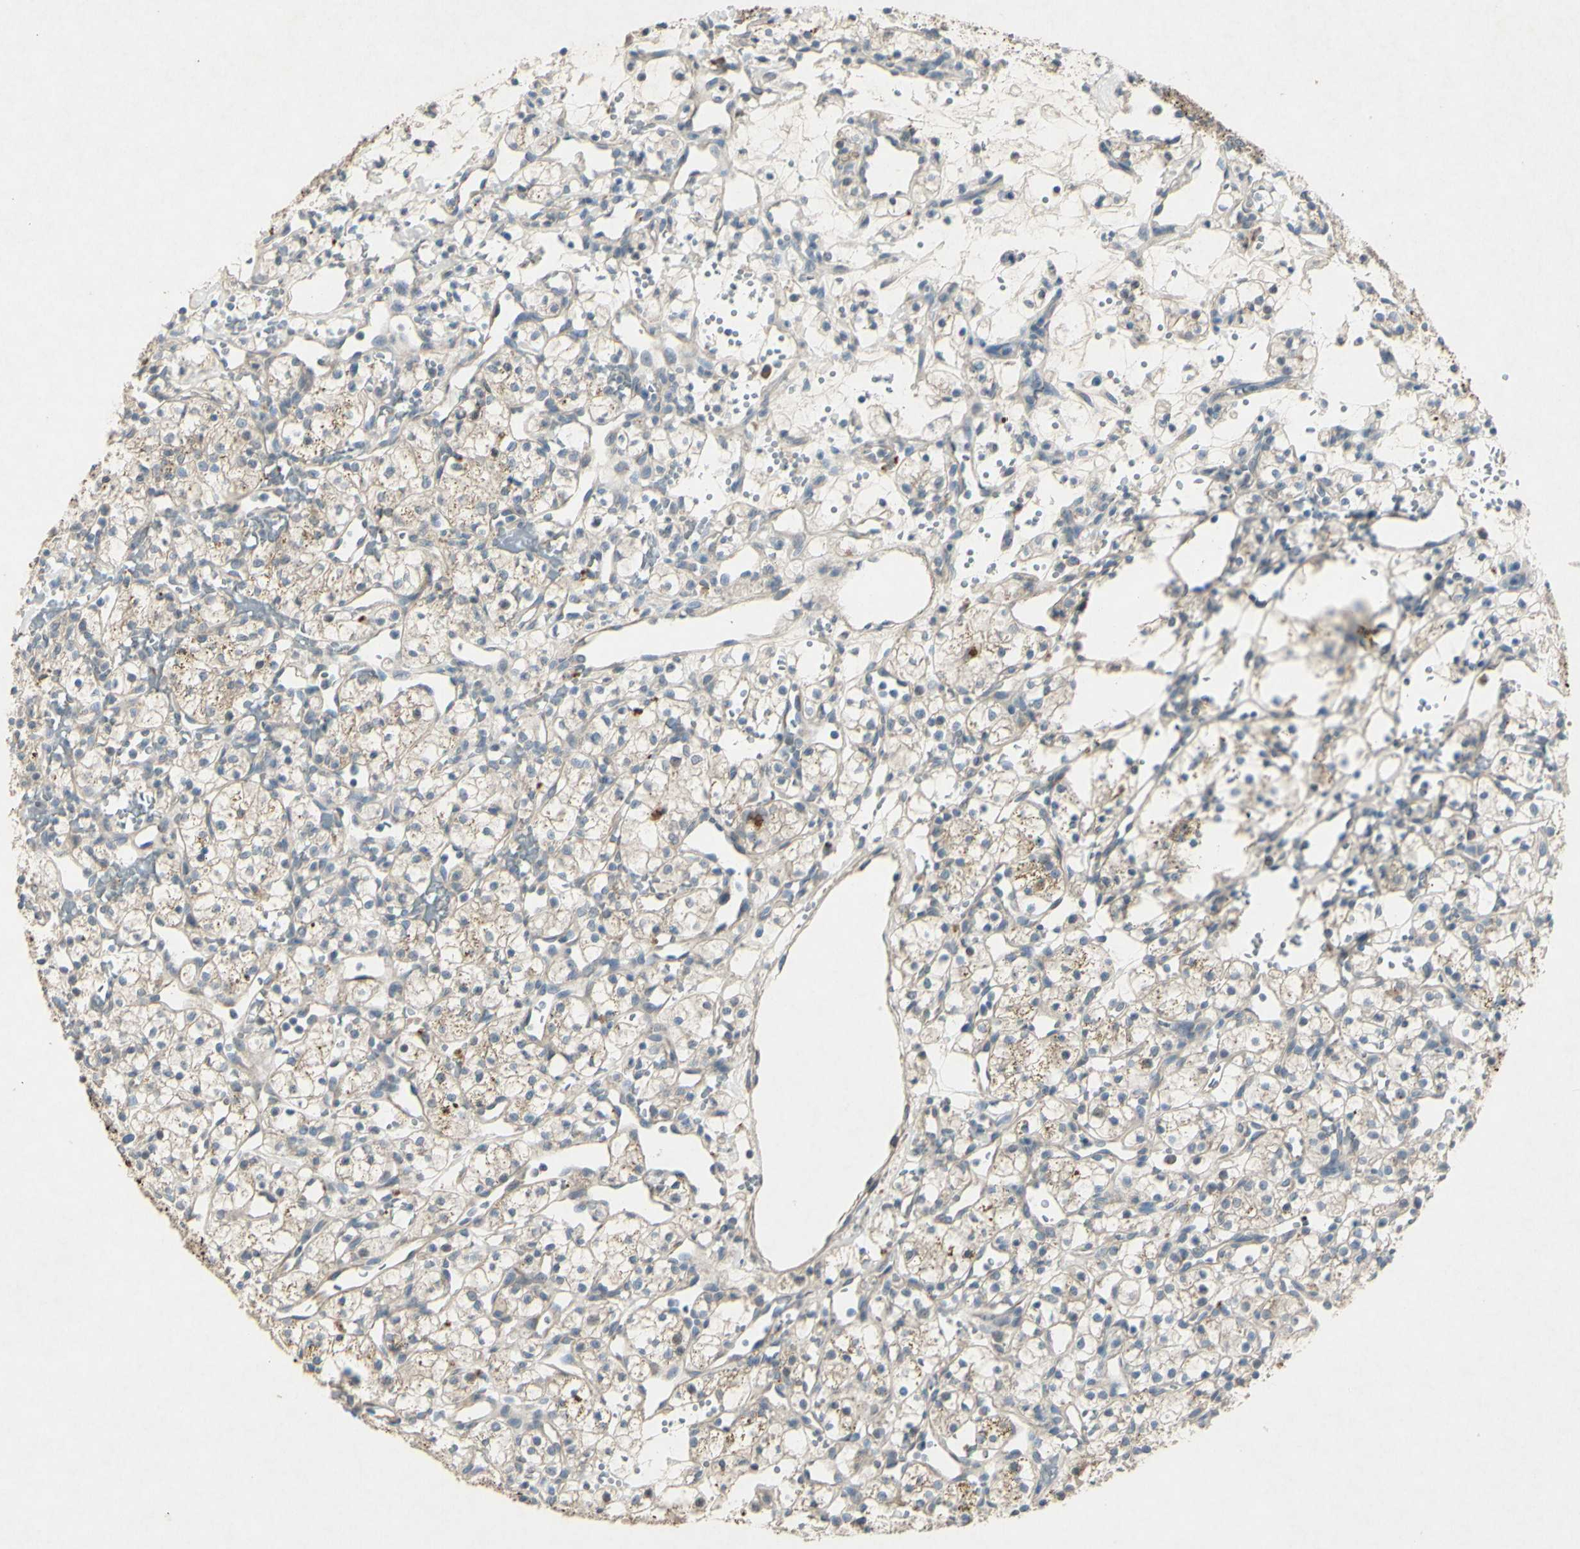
{"staining": {"intensity": "weak", "quantity": "25%-75%", "location": "cytoplasmic/membranous"}, "tissue": "renal cancer", "cell_type": "Tumor cells", "image_type": "cancer", "snomed": [{"axis": "morphology", "description": "Adenocarcinoma, NOS"}, {"axis": "topography", "description": "Kidney"}], "caption": "A high-resolution micrograph shows immunohistochemistry staining of adenocarcinoma (renal), which displays weak cytoplasmic/membranous staining in approximately 25%-75% of tumor cells.", "gene": "TIMM21", "patient": {"sex": "female", "age": 60}}